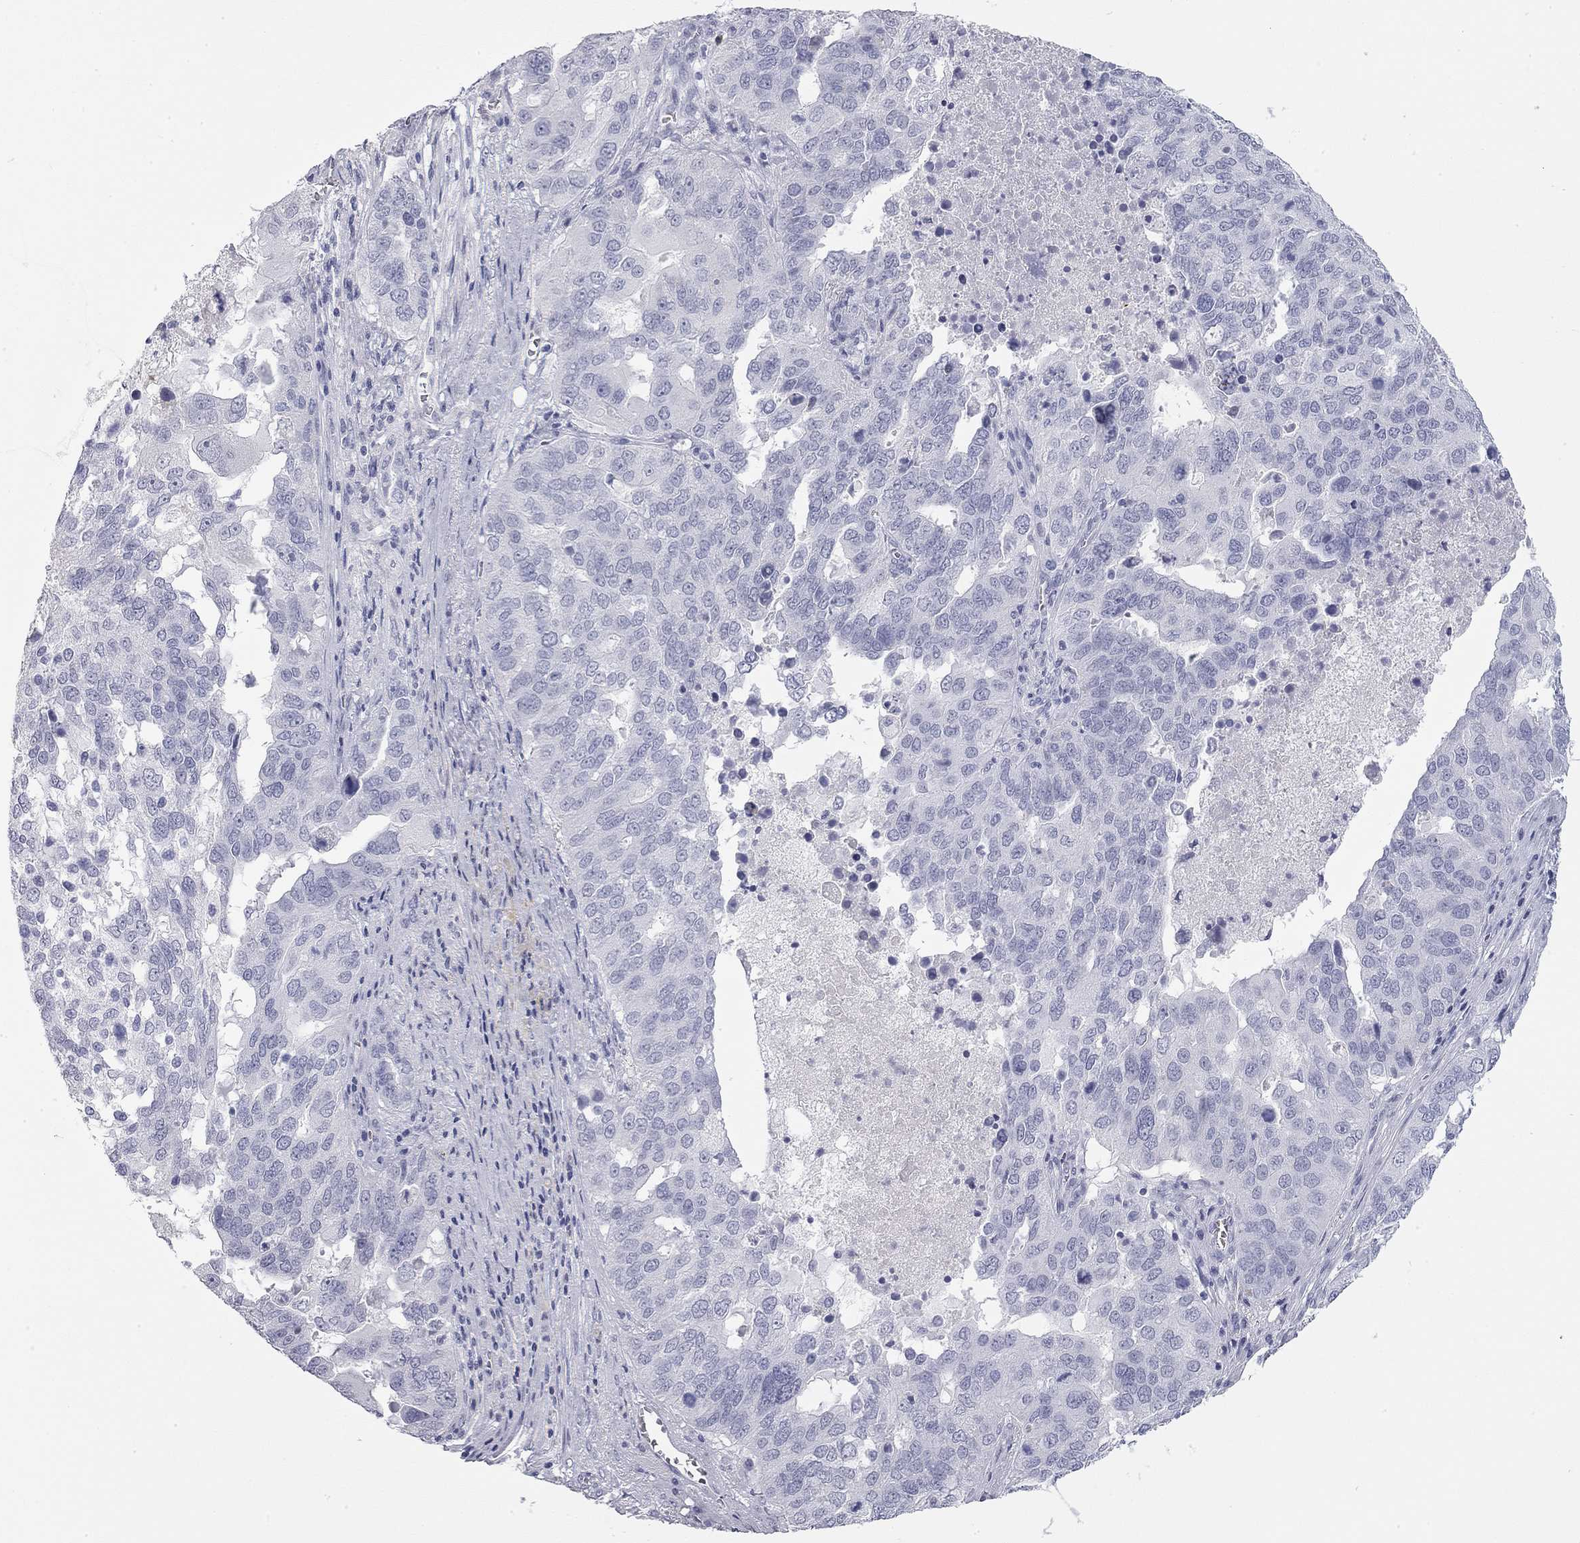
{"staining": {"intensity": "negative", "quantity": "none", "location": "none"}, "tissue": "ovarian cancer", "cell_type": "Tumor cells", "image_type": "cancer", "snomed": [{"axis": "morphology", "description": "Carcinoma, endometroid"}, {"axis": "topography", "description": "Soft tissue"}, {"axis": "topography", "description": "Ovary"}], "caption": "A high-resolution histopathology image shows IHC staining of ovarian cancer, which shows no significant staining in tumor cells. Brightfield microscopy of immunohistochemistry stained with DAB (brown) and hematoxylin (blue), captured at high magnification.", "gene": "AK8", "patient": {"sex": "female", "age": 52}}